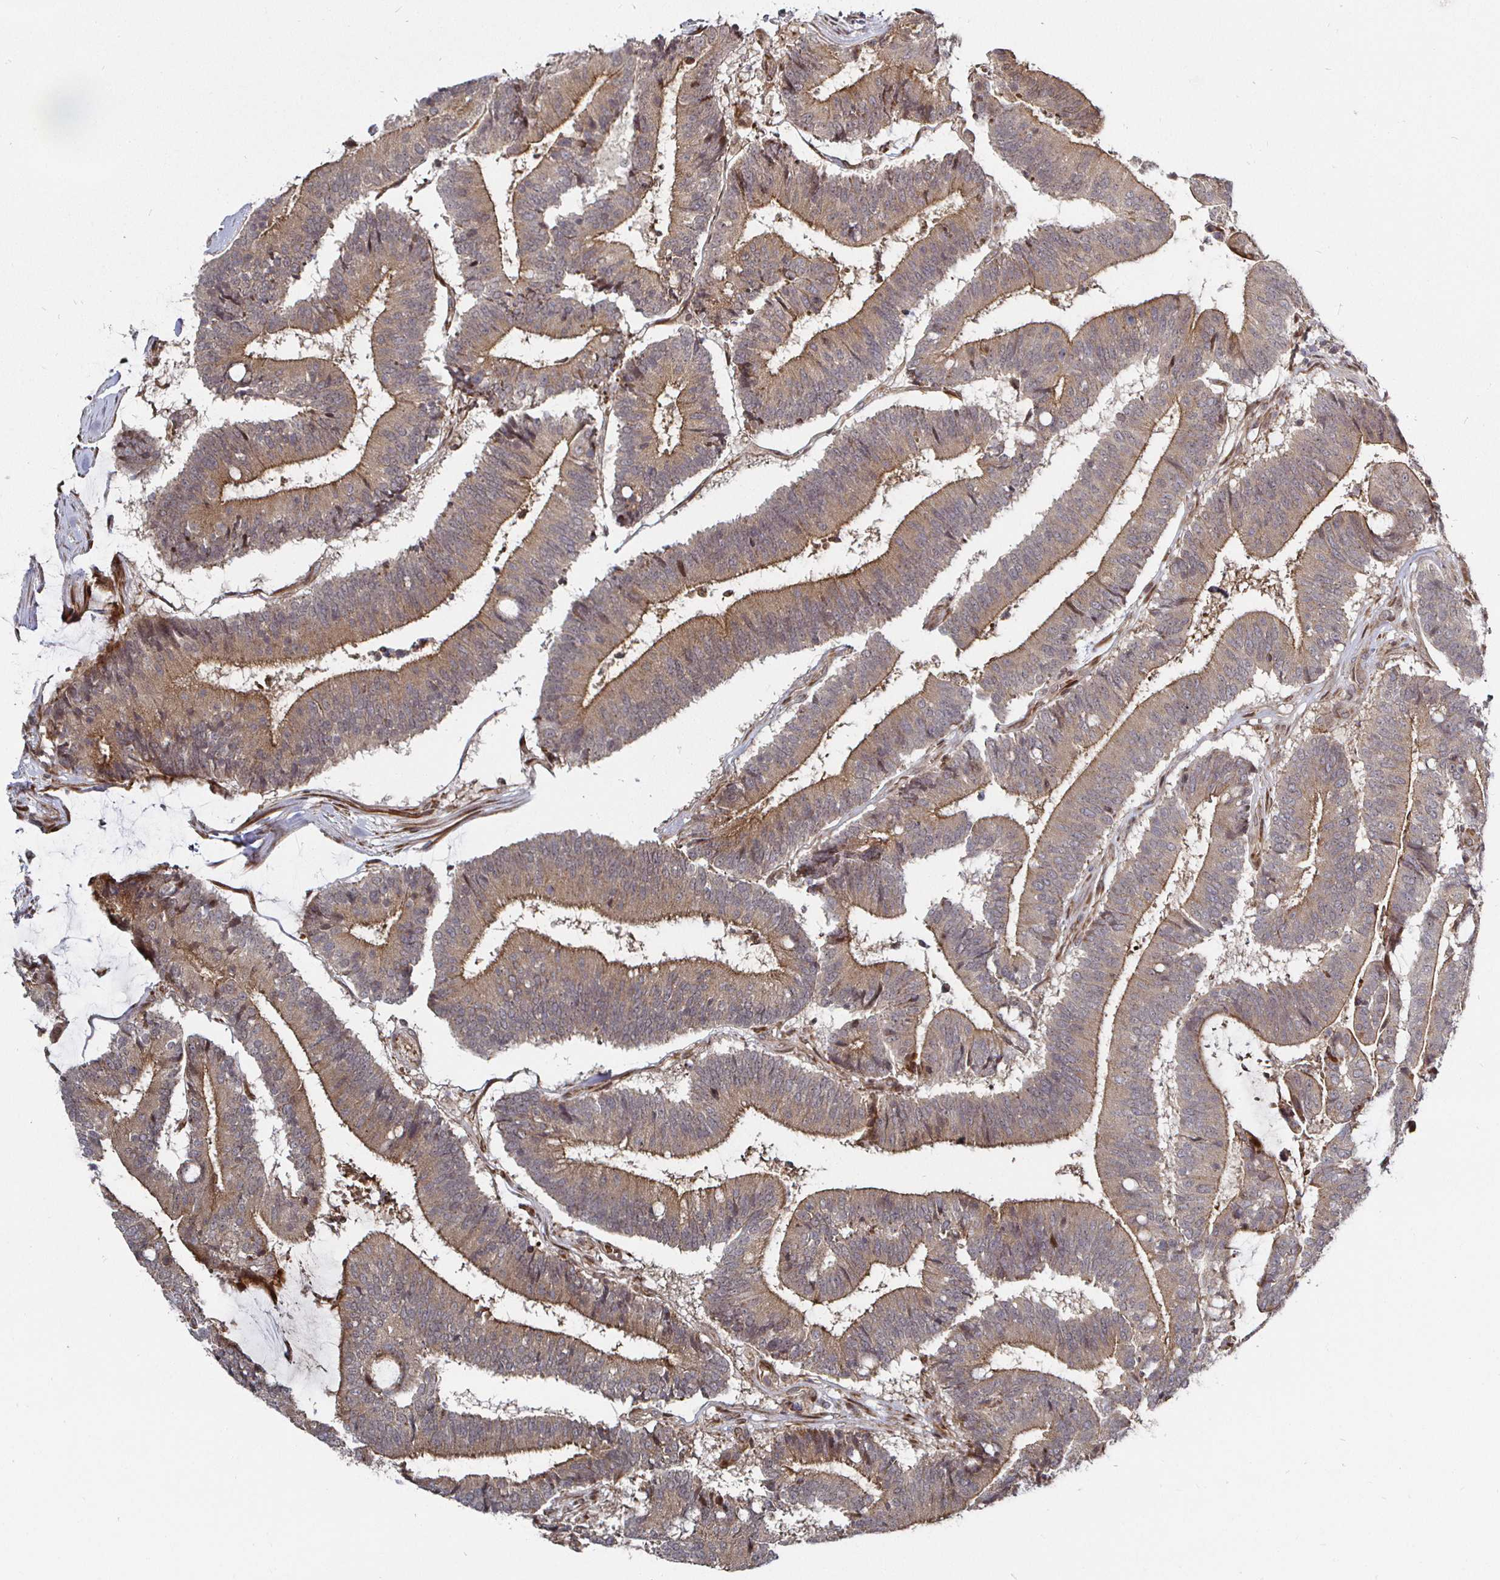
{"staining": {"intensity": "moderate", "quantity": ">75%", "location": "cytoplasmic/membranous"}, "tissue": "colorectal cancer", "cell_type": "Tumor cells", "image_type": "cancer", "snomed": [{"axis": "morphology", "description": "Adenocarcinoma, NOS"}, {"axis": "topography", "description": "Colon"}], "caption": "Approximately >75% of tumor cells in adenocarcinoma (colorectal) show moderate cytoplasmic/membranous protein expression as visualized by brown immunohistochemical staining.", "gene": "TBKBP1", "patient": {"sex": "female", "age": 43}}